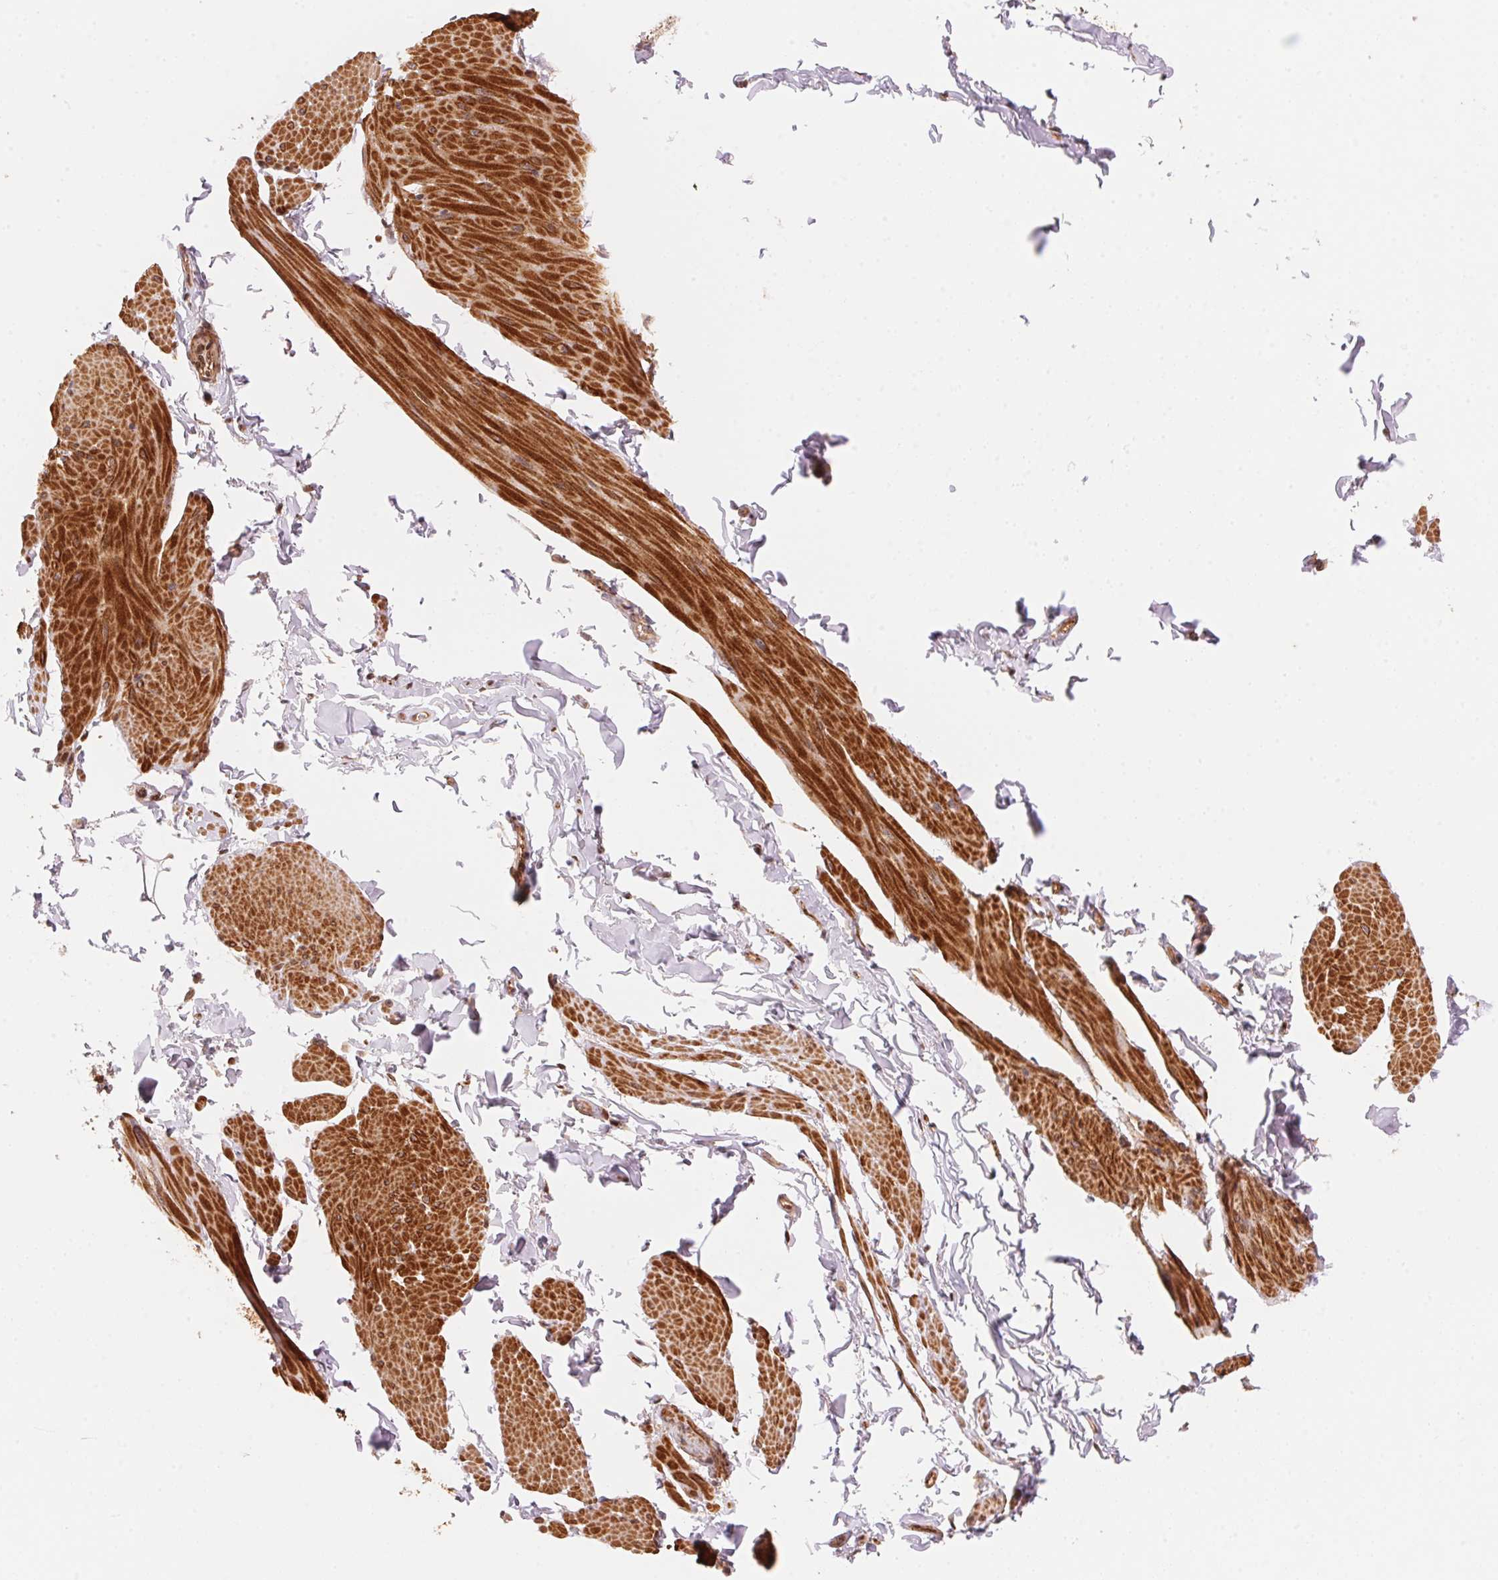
{"staining": {"intensity": "strong", "quantity": ">75%", "location": "cytoplasmic/membranous"}, "tissue": "smooth muscle", "cell_type": "Smooth muscle cells", "image_type": "normal", "snomed": [{"axis": "morphology", "description": "Normal tissue, NOS"}, {"axis": "topography", "description": "Adipose tissue"}, {"axis": "topography", "description": "Smooth muscle"}, {"axis": "topography", "description": "Peripheral nerve tissue"}], "caption": "Immunohistochemistry (IHC) (DAB) staining of benign smooth muscle exhibits strong cytoplasmic/membranous protein staining in approximately >75% of smooth muscle cells. Nuclei are stained in blue.", "gene": "TNIP2", "patient": {"sex": "male", "age": 83}}